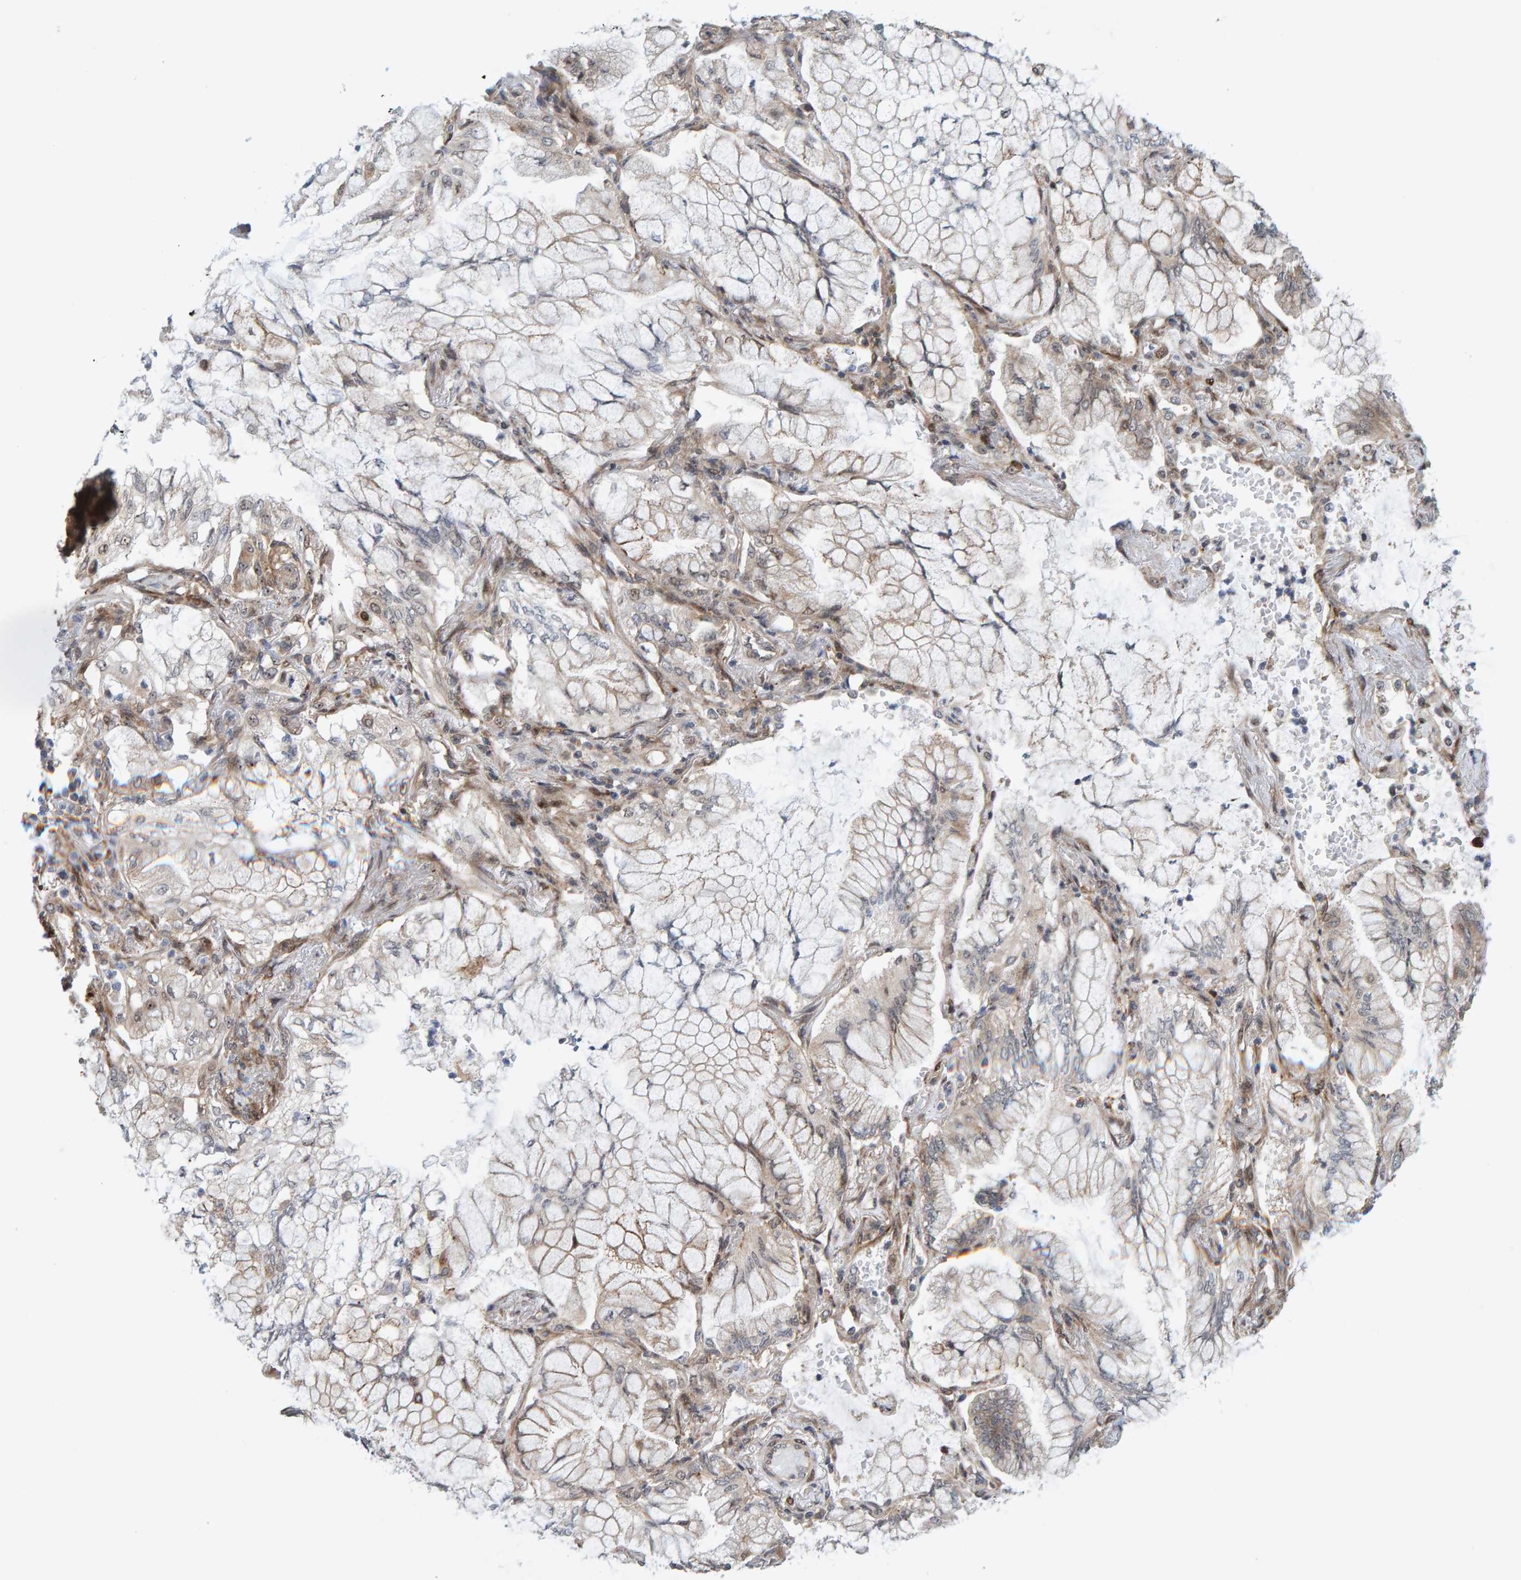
{"staining": {"intensity": "weak", "quantity": "<25%", "location": "cytoplasmic/membranous"}, "tissue": "lung cancer", "cell_type": "Tumor cells", "image_type": "cancer", "snomed": [{"axis": "morphology", "description": "Adenocarcinoma, NOS"}, {"axis": "topography", "description": "Lung"}], "caption": "Tumor cells show no significant protein expression in lung cancer (adenocarcinoma). The staining is performed using DAB brown chromogen with nuclei counter-stained in using hematoxylin.", "gene": "ZNF366", "patient": {"sex": "female", "age": 70}}